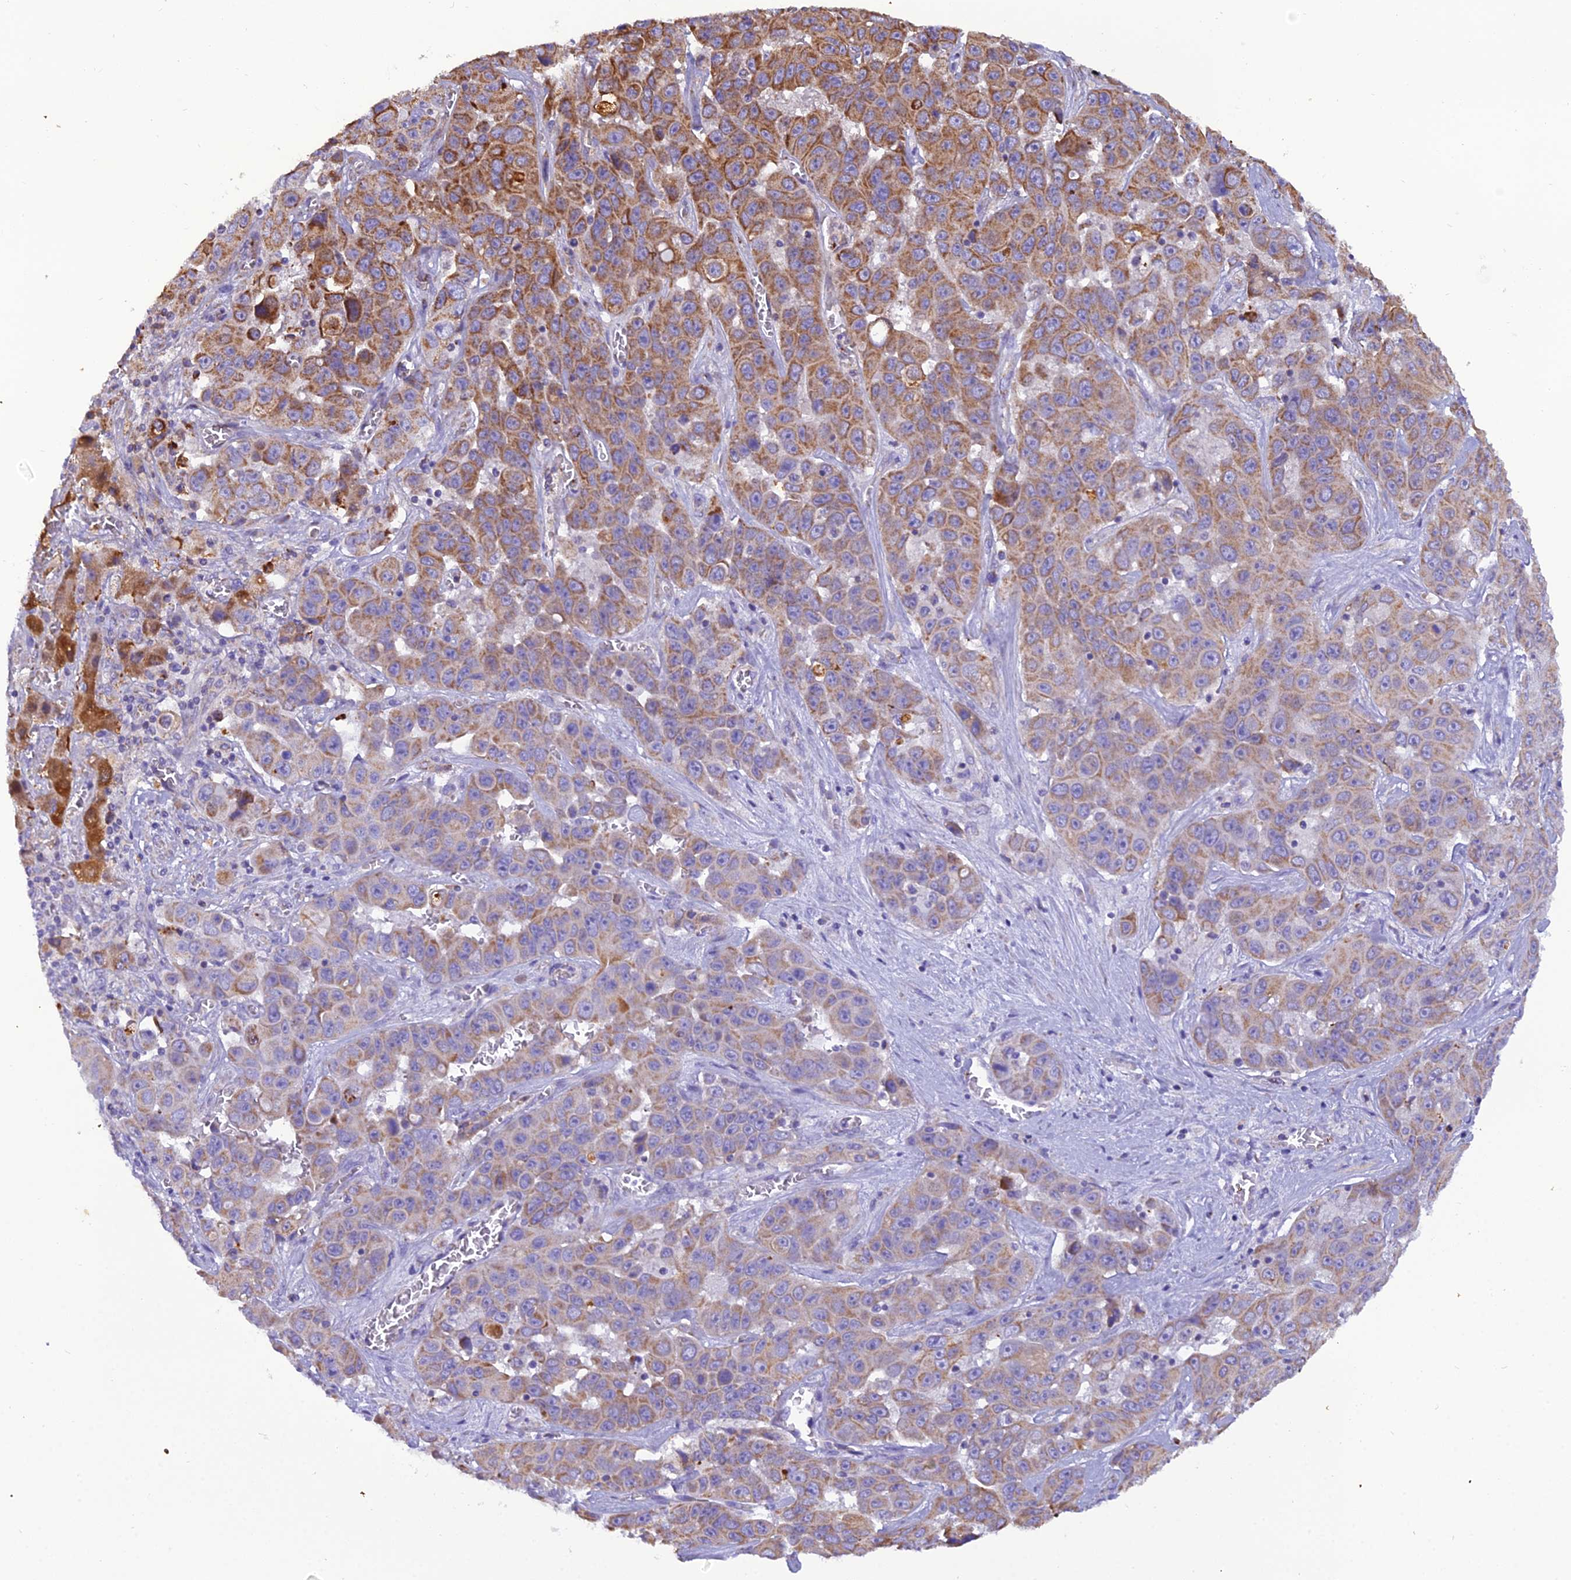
{"staining": {"intensity": "moderate", "quantity": ">75%", "location": "cytoplasmic/membranous"}, "tissue": "liver cancer", "cell_type": "Tumor cells", "image_type": "cancer", "snomed": [{"axis": "morphology", "description": "Cholangiocarcinoma"}, {"axis": "topography", "description": "Liver"}], "caption": "This is an image of immunohistochemistry (IHC) staining of liver cholangiocarcinoma, which shows moderate staining in the cytoplasmic/membranous of tumor cells.", "gene": "GPD1", "patient": {"sex": "female", "age": 52}}